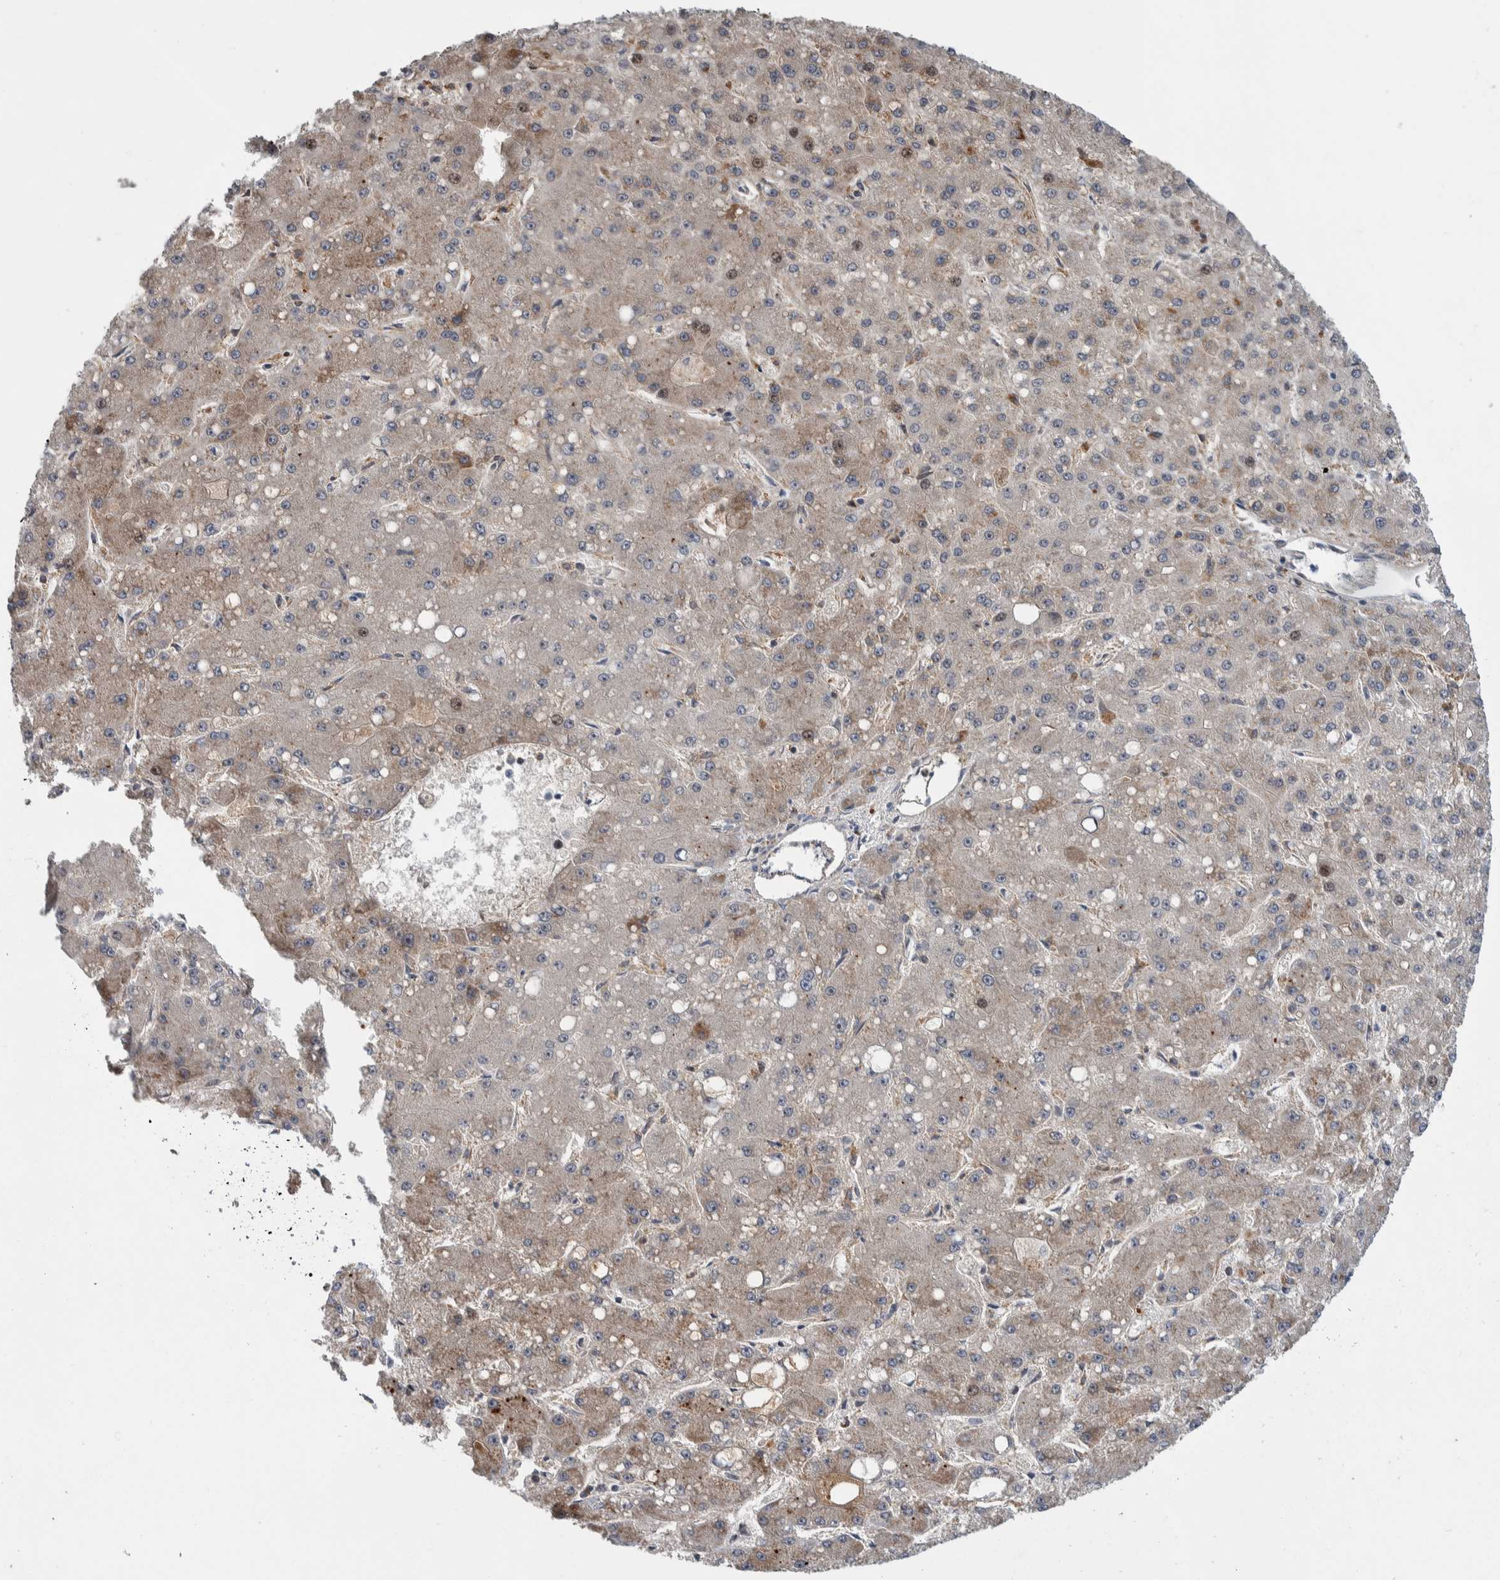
{"staining": {"intensity": "weak", "quantity": "<25%", "location": "cytoplasmic/membranous,nuclear"}, "tissue": "liver cancer", "cell_type": "Tumor cells", "image_type": "cancer", "snomed": [{"axis": "morphology", "description": "Carcinoma, Hepatocellular, NOS"}, {"axis": "topography", "description": "Liver"}], "caption": "Histopathology image shows no significant protein staining in tumor cells of liver cancer (hepatocellular carcinoma).", "gene": "PRRG4", "patient": {"sex": "male", "age": 67}}